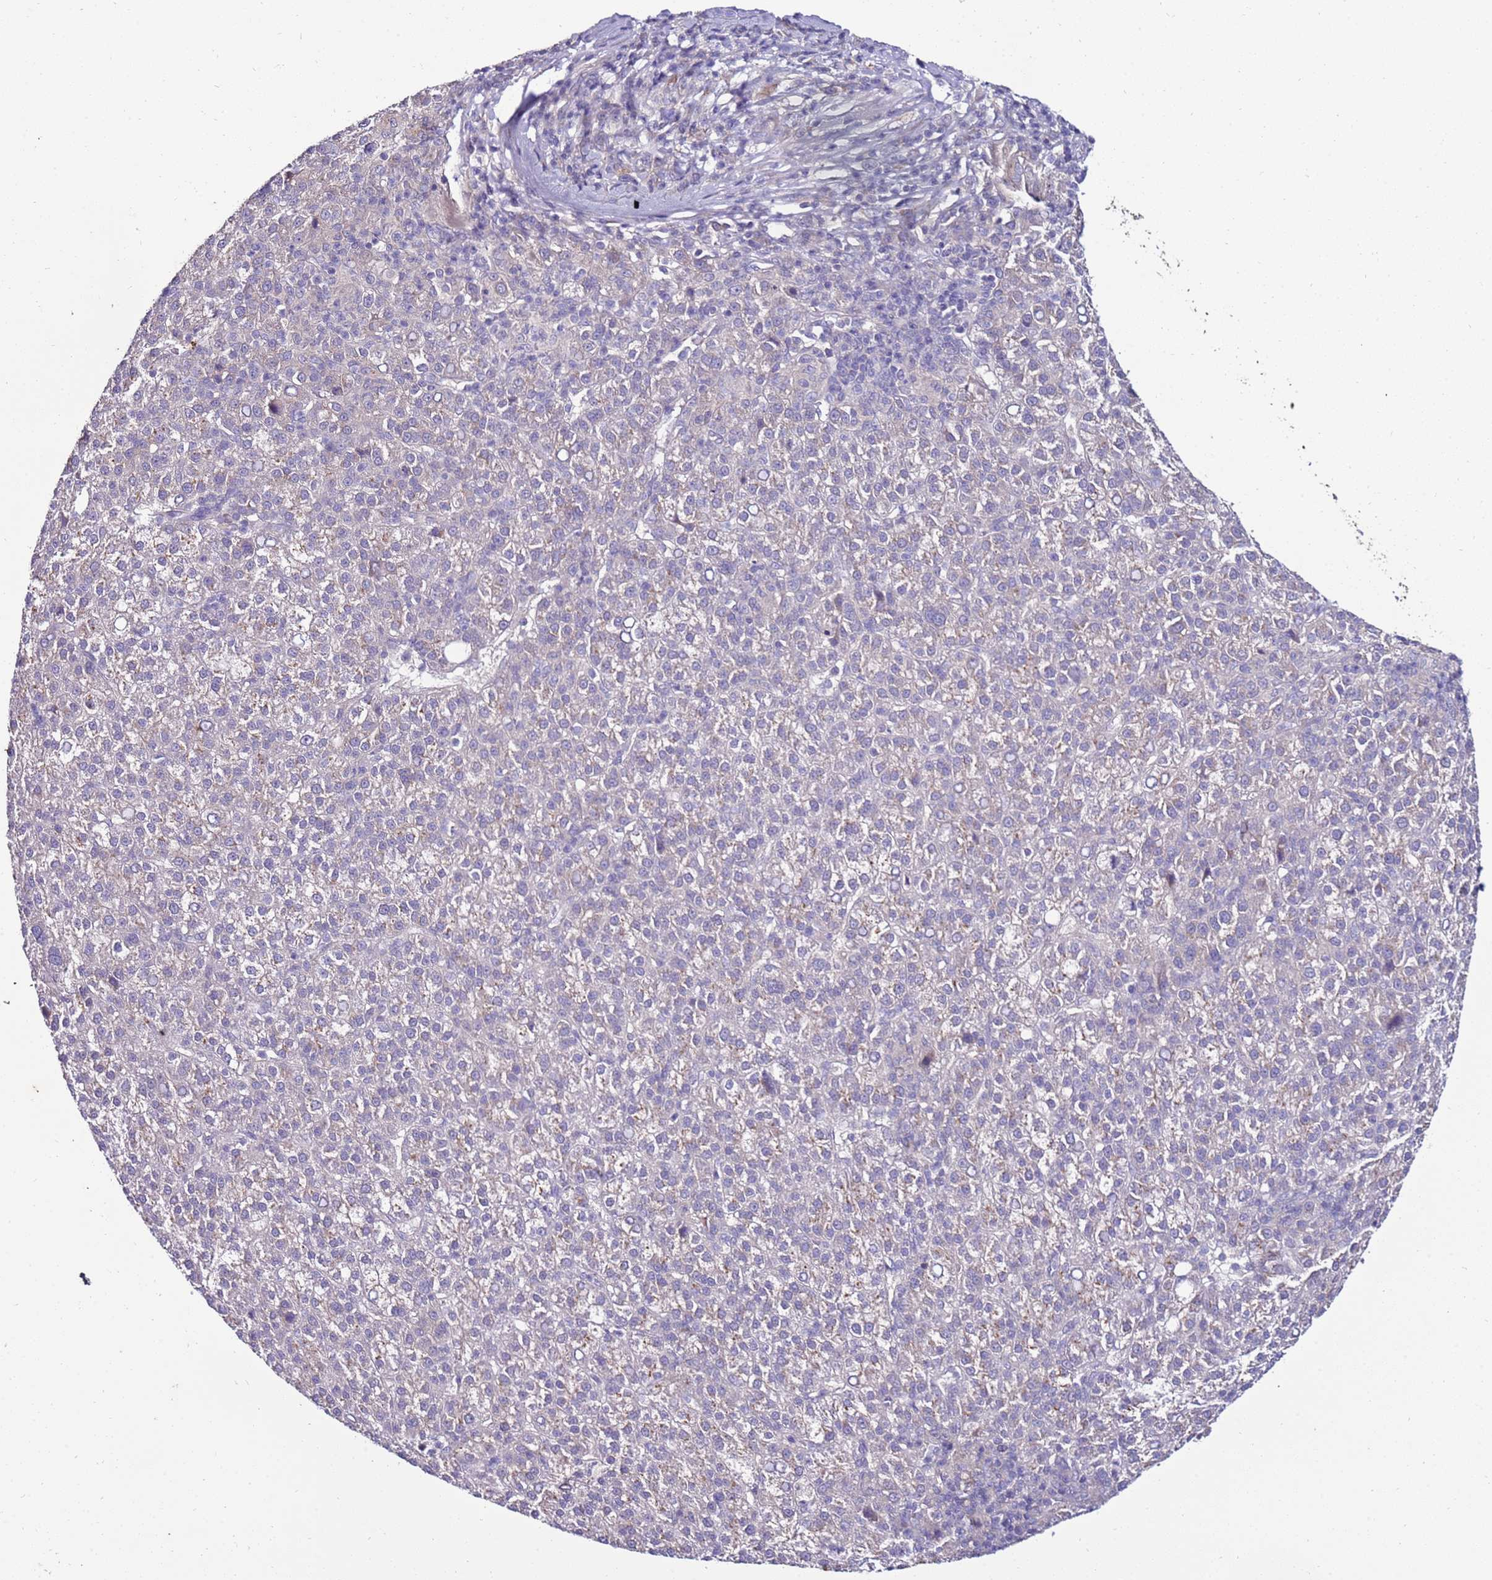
{"staining": {"intensity": "negative", "quantity": "none", "location": "none"}, "tissue": "liver cancer", "cell_type": "Tumor cells", "image_type": "cancer", "snomed": [{"axis": "morphology", "description": "Carcinoma, Hepatocellular, NOS"}, {"axis": "topography", "description": "Liver"}], "caption": "Immunohistochemical staining of human liver hepatocellular carcinoma demonstrates no significant positivity in tumor cells.", "gene": "GPN3", "patient": {"sex": "female", "age": 58}}